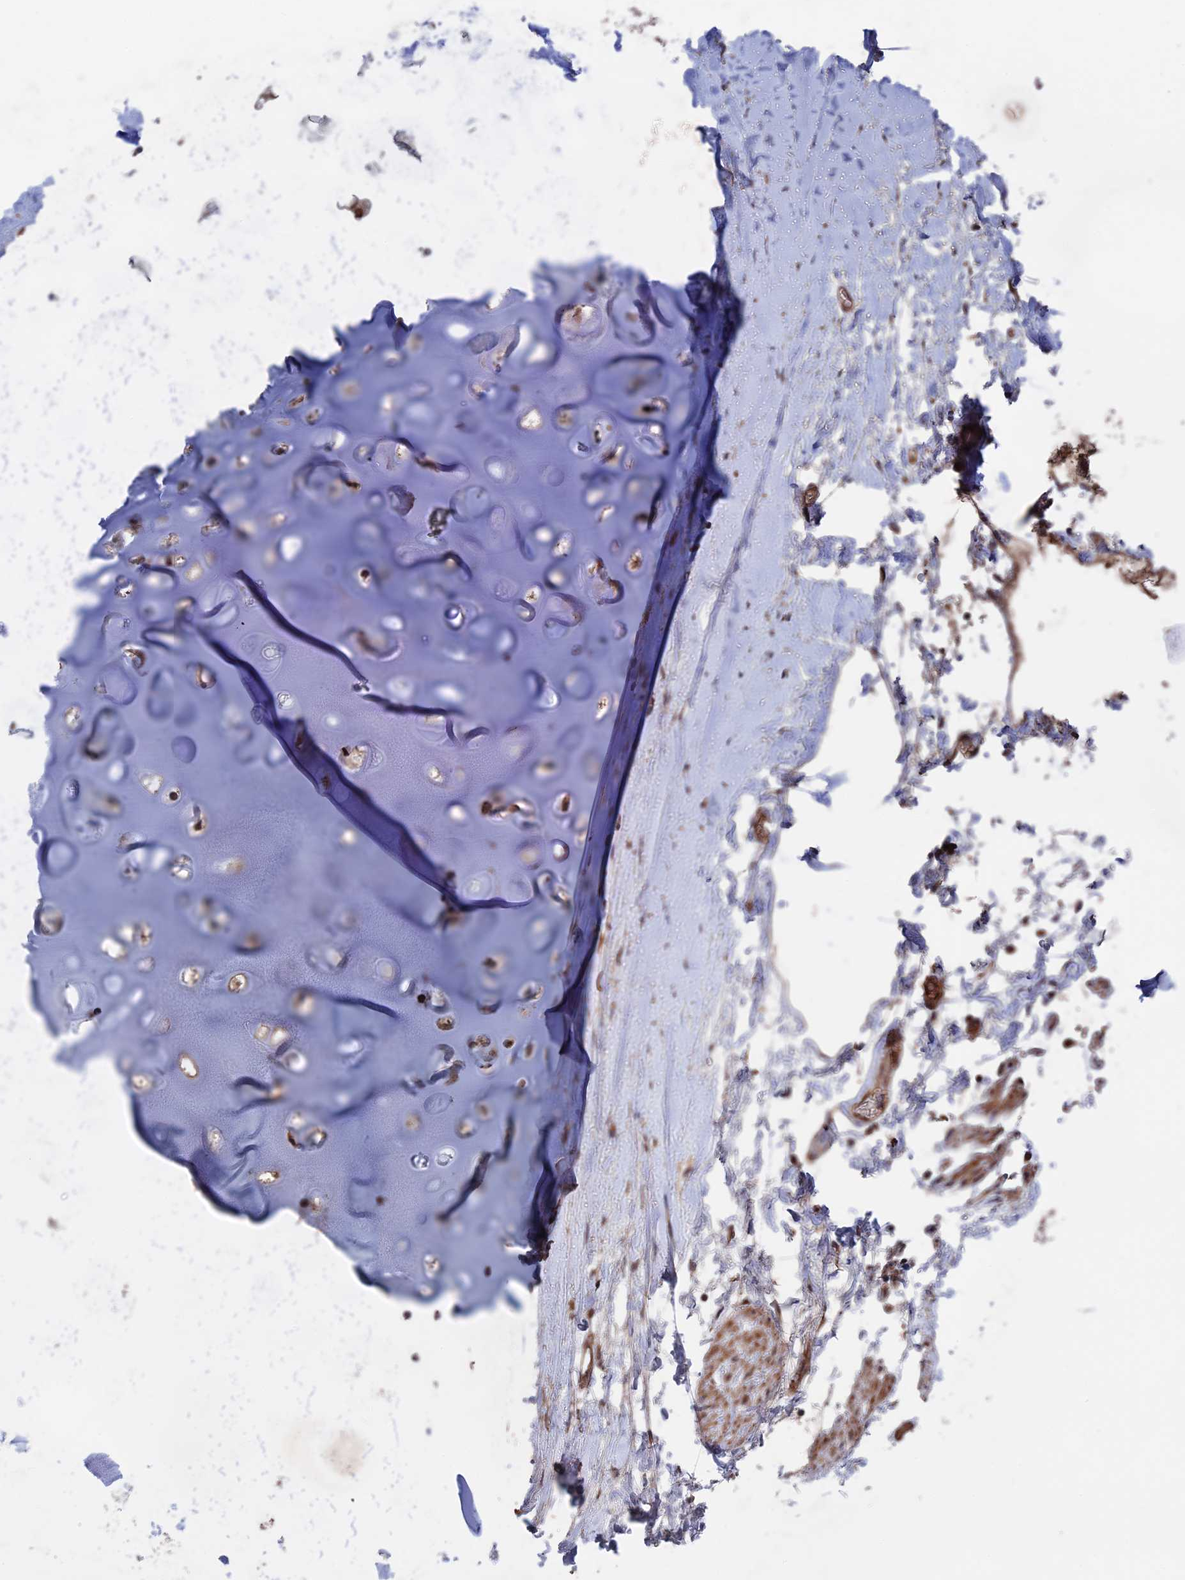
{"staining": {"intensity": "weak", "quantity": ">75%", "location": "cytoplasmic/membranous"}, "tissue": "adipose tissue", "cell_type": "Adipocytes", "image_type": "normal", "snomed": [{"axis": "morphology", "description": "Normal tissue, NOS"}, {"axis": "topography", "description": "Lymph node"}, {"axis": "topography", "description": "Bronchus"}], "caption": "Protein expression analysis of normal human adipose tissue reveals weak cytoplasmic/membranous staining in approximately >75% of adipocytes.", "gene": "PLA2G15", "patient": {"sex": "male", "age": 63}}